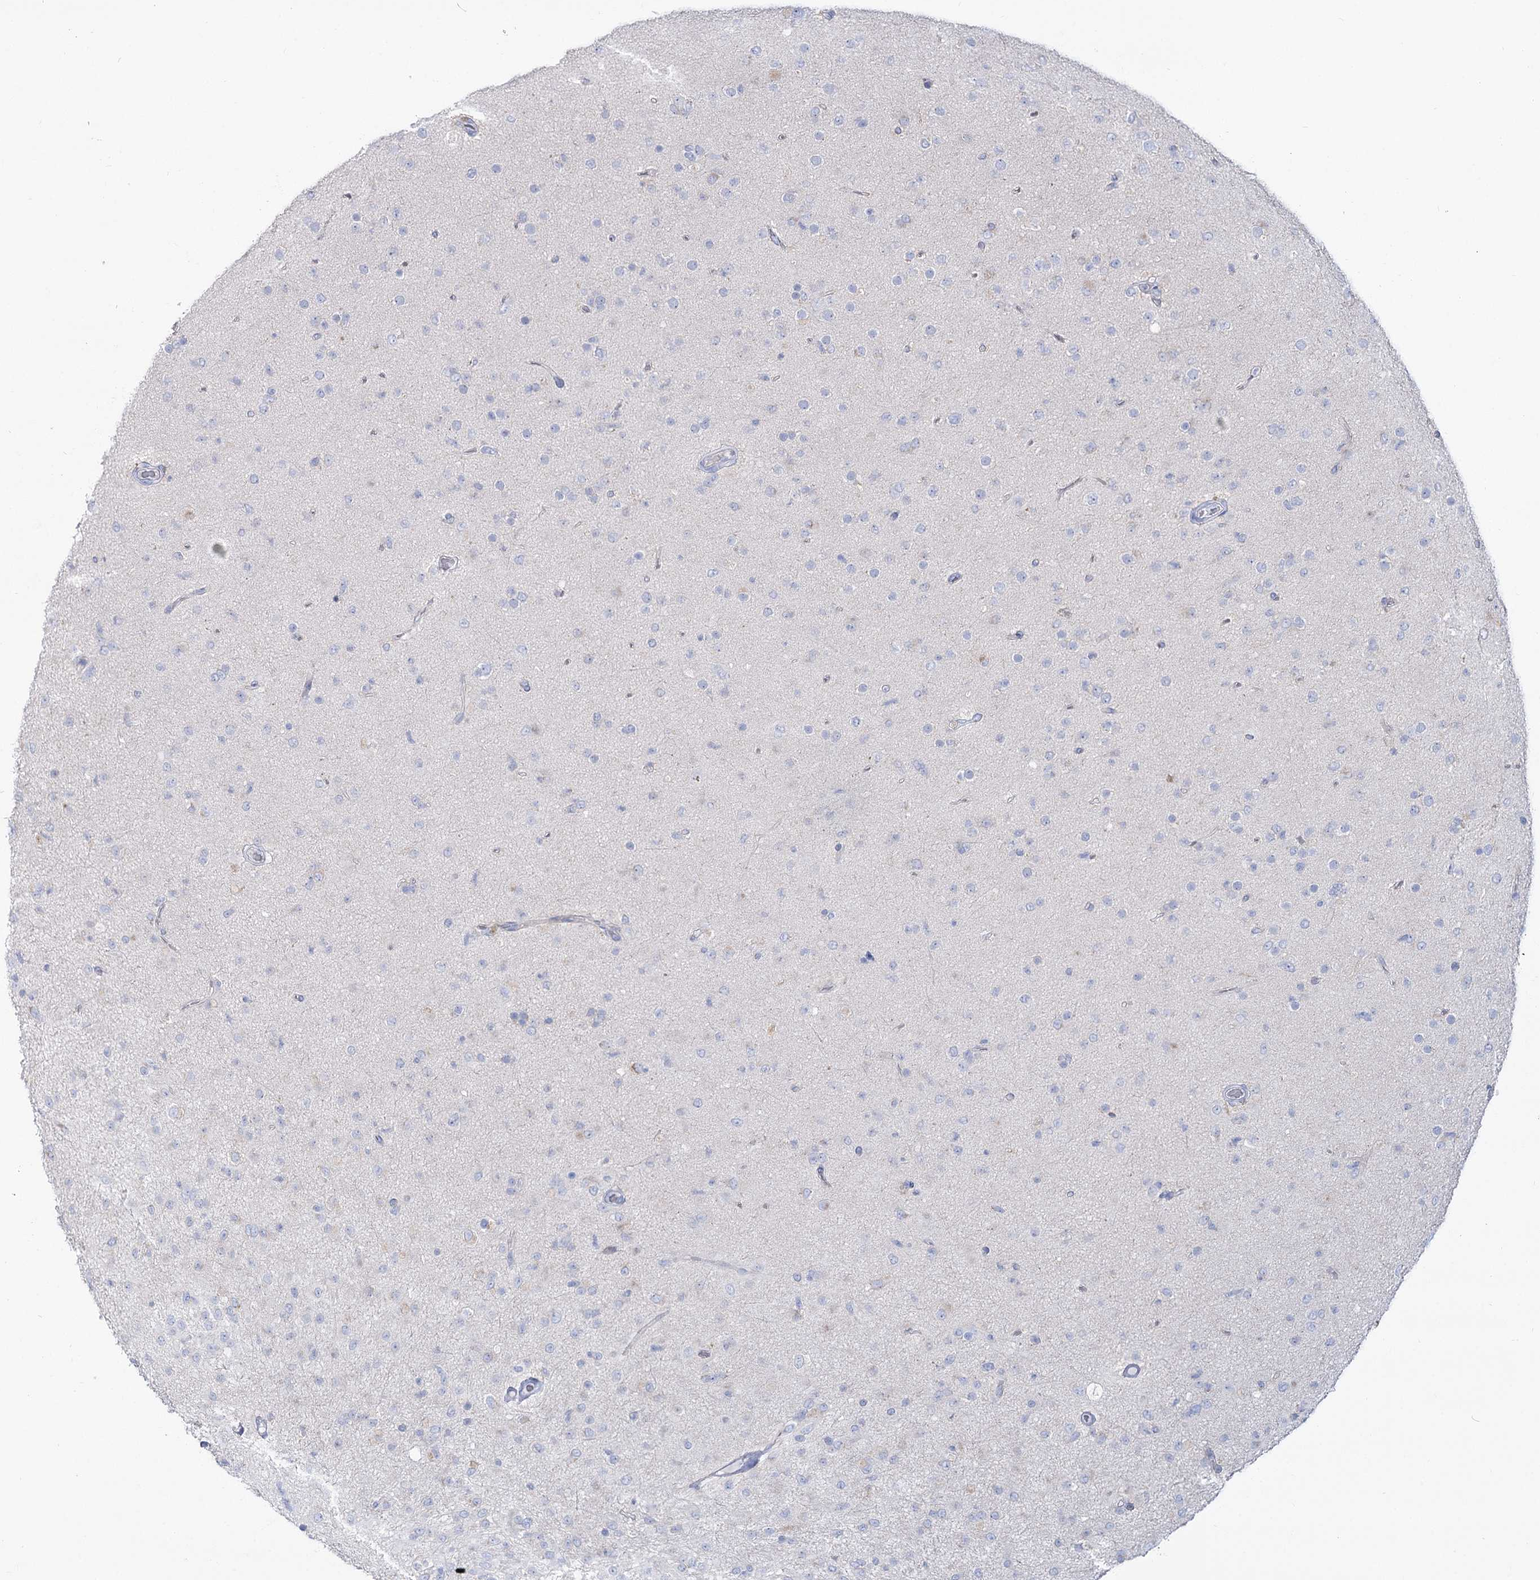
{"staining": {"intensity": "negative", "quantity": "none", "location": "none"}, "tissue": "glioma", "cell_type": "Tumor cells", "image_type": "cancer", "snomed": [{"axis": "morphology", "description": "Glioma, malignant, Low grade"}, {"axis": "topography", "description": "Brain"}], "caption": "DAB (3,3'-diaminobenzidine) immunohistochemical staining of malignant low-grade glioma reveals no significant expression in tumor cells. (DAB immunohistochemistry (IHC) with hematoxylin counter stain).", "gene": "SUOX", "patient": {"sex": "male", "age": 65}}